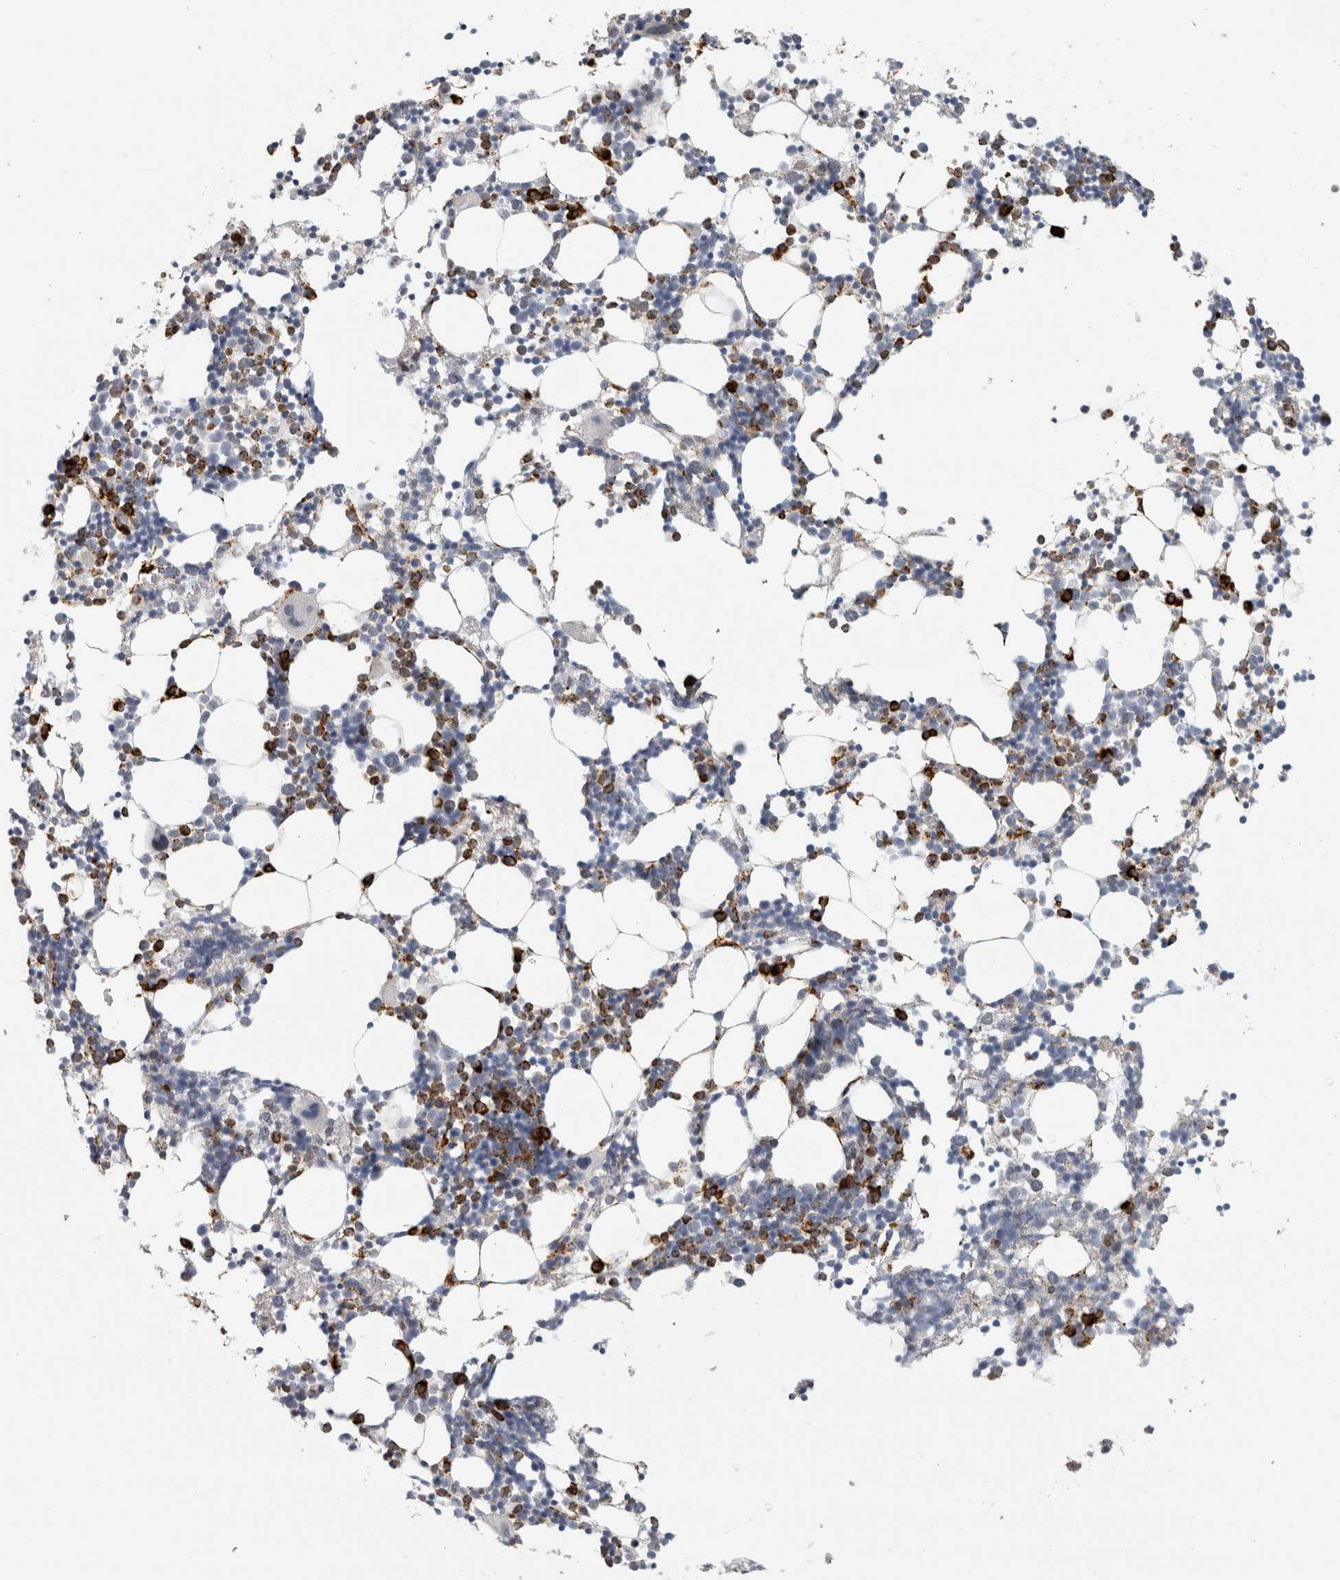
{"staining": {"intensity": "strong", "quantity": "<25%", "location": "cytoplasmic/membranous"}, "tissue": "bone marrow", "cell_type": "Hematopoietic cells", "image_type": "normal", "snomed": [{"axis": "morphology", "description": "Normal tissue, NOS"}, {"axis": "morphology", "description": "Inflammation, NOS"}, {"axis": "topography", "description": "Bone marrow"}], "caption": "Brown immunohistochemical staining in unremarkable human bone marrow demonstrates strong cytoplasmic/membranous positivity in approximately <25% of hematopoietic cells. (DAB = brown stain, brightfield microscopy at high magnification).", "gene": "OSTN", "patient": {"sex": "male", "age": 21}}